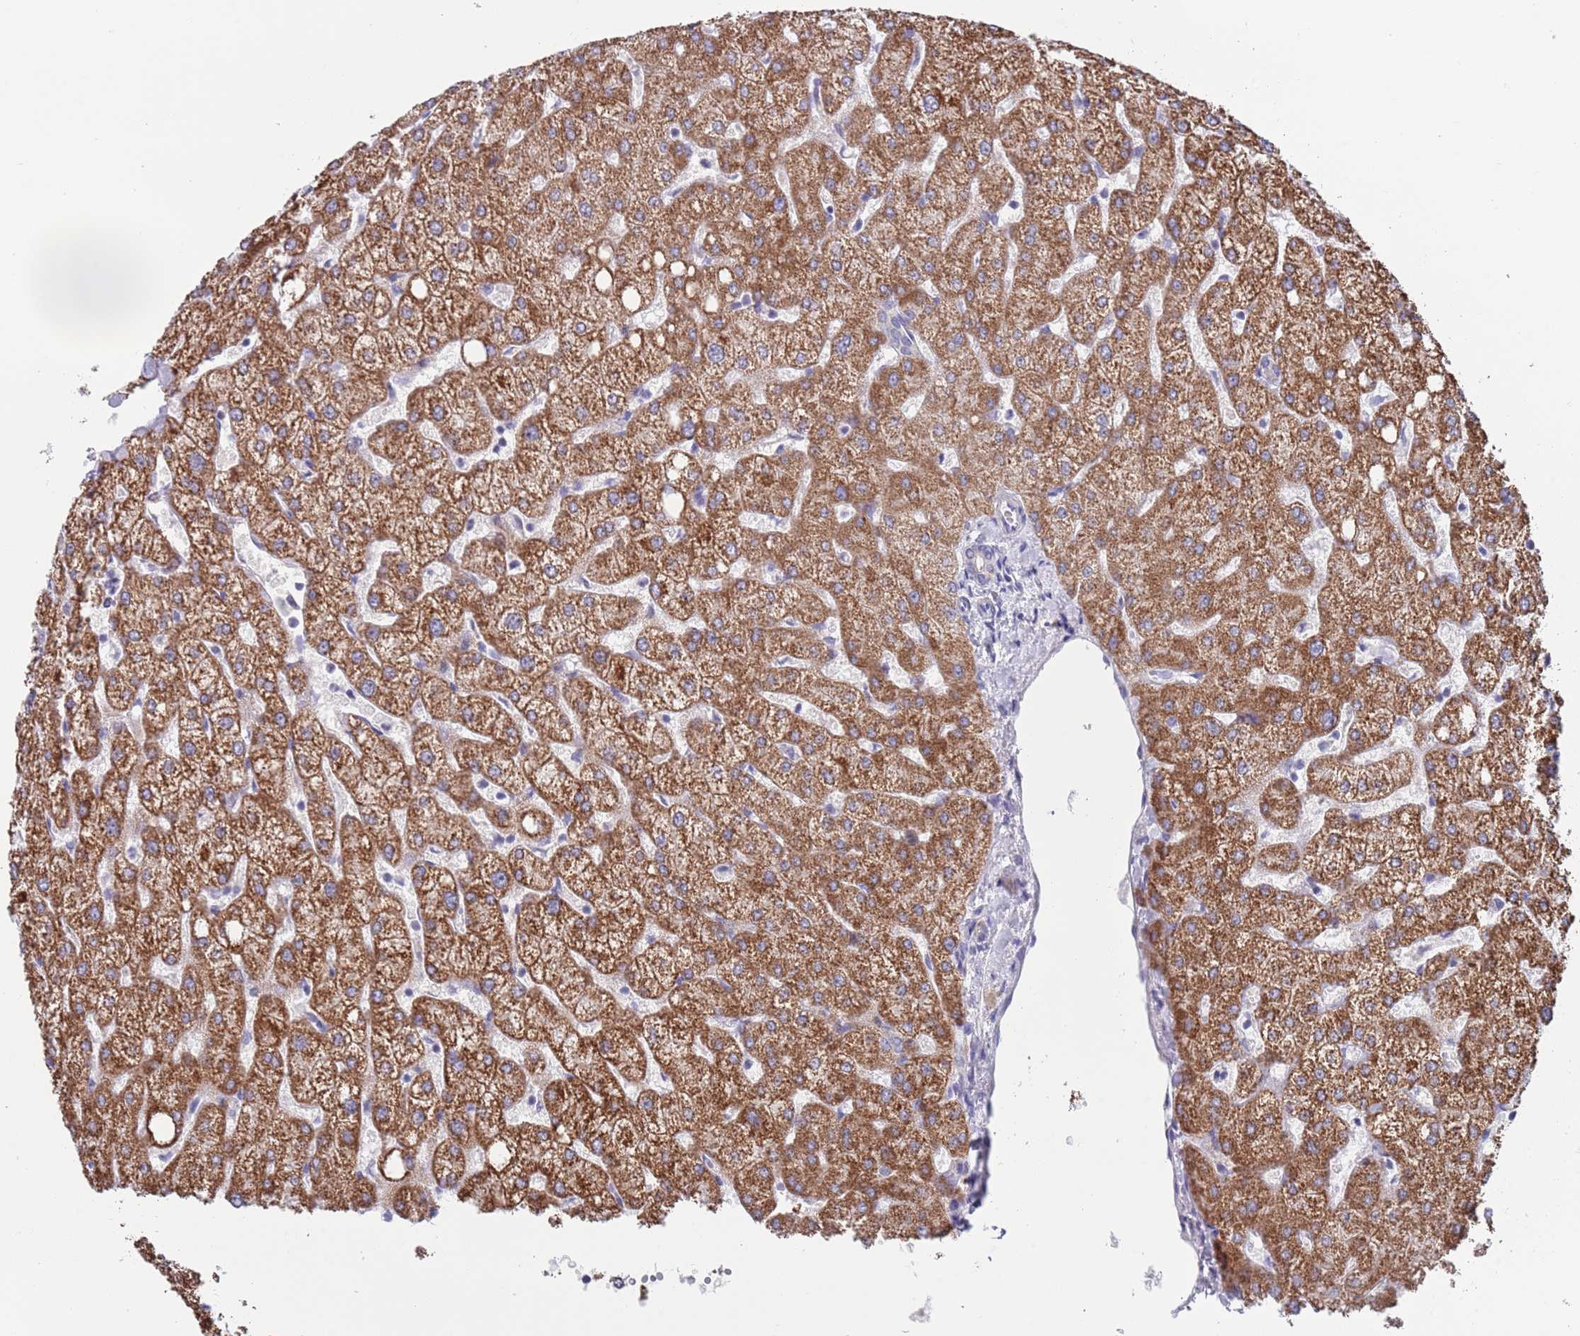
{"staining": {"intensity": "negative", "quantity": "none", "location": "none"}, "tissue": "liver", "cell_type": "Cholangiocytes", "image_type": "normal", "snomed": [{"axis": "morphology", "description": "Normal tissue, NOS"}, {"axis": "topography", "description": "Liver"}], "caption": "There is no significant expression in cholangiocytes of liver. Brightfield microscopy of IHC stained with DAB (3,3'-diaminobenzidine) (brown) and hematoxylin (blue), captured at high magnification.", "gene": "SPIRE2", "patient": {"sex": "female", "age": 54}}